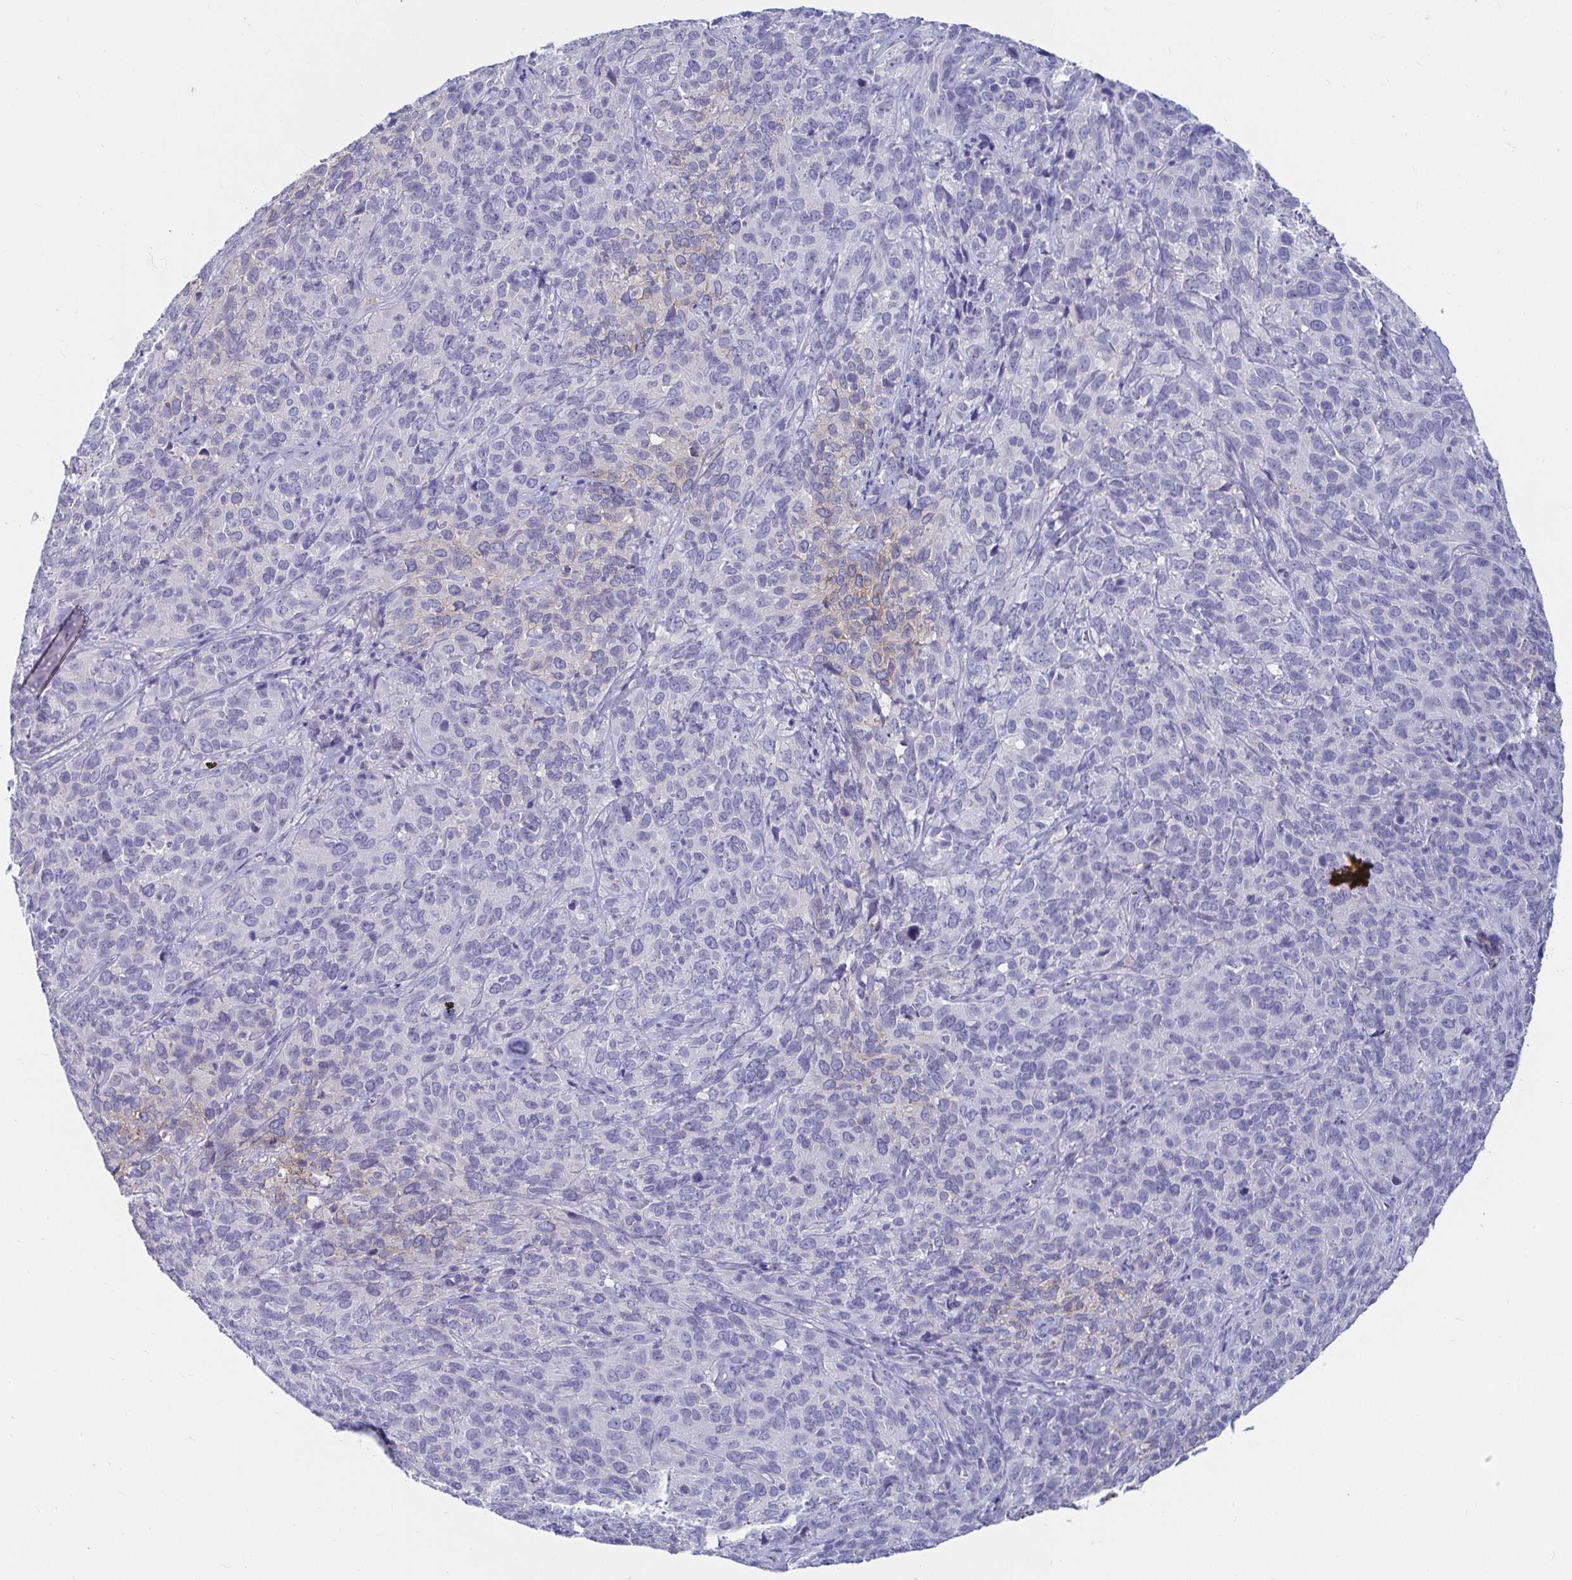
{"staining": {"intensity": "negative", "quantity": "none", "location": "none"}, "tissue": "cervical cancer", "cell_type": "Tumor cells", "image_type": "cancer", "snomed": [{"axis": "morphology", "description": "Squamous cell carcinoma, NOS"}, {"axis": "topography", "description": "Cervix"}], "caption": "There is no significant staining in tumor cells of cervical squamous cell carcinoma.", "gene": "CA9", "patient": {"sex": "female", "age": 51}}